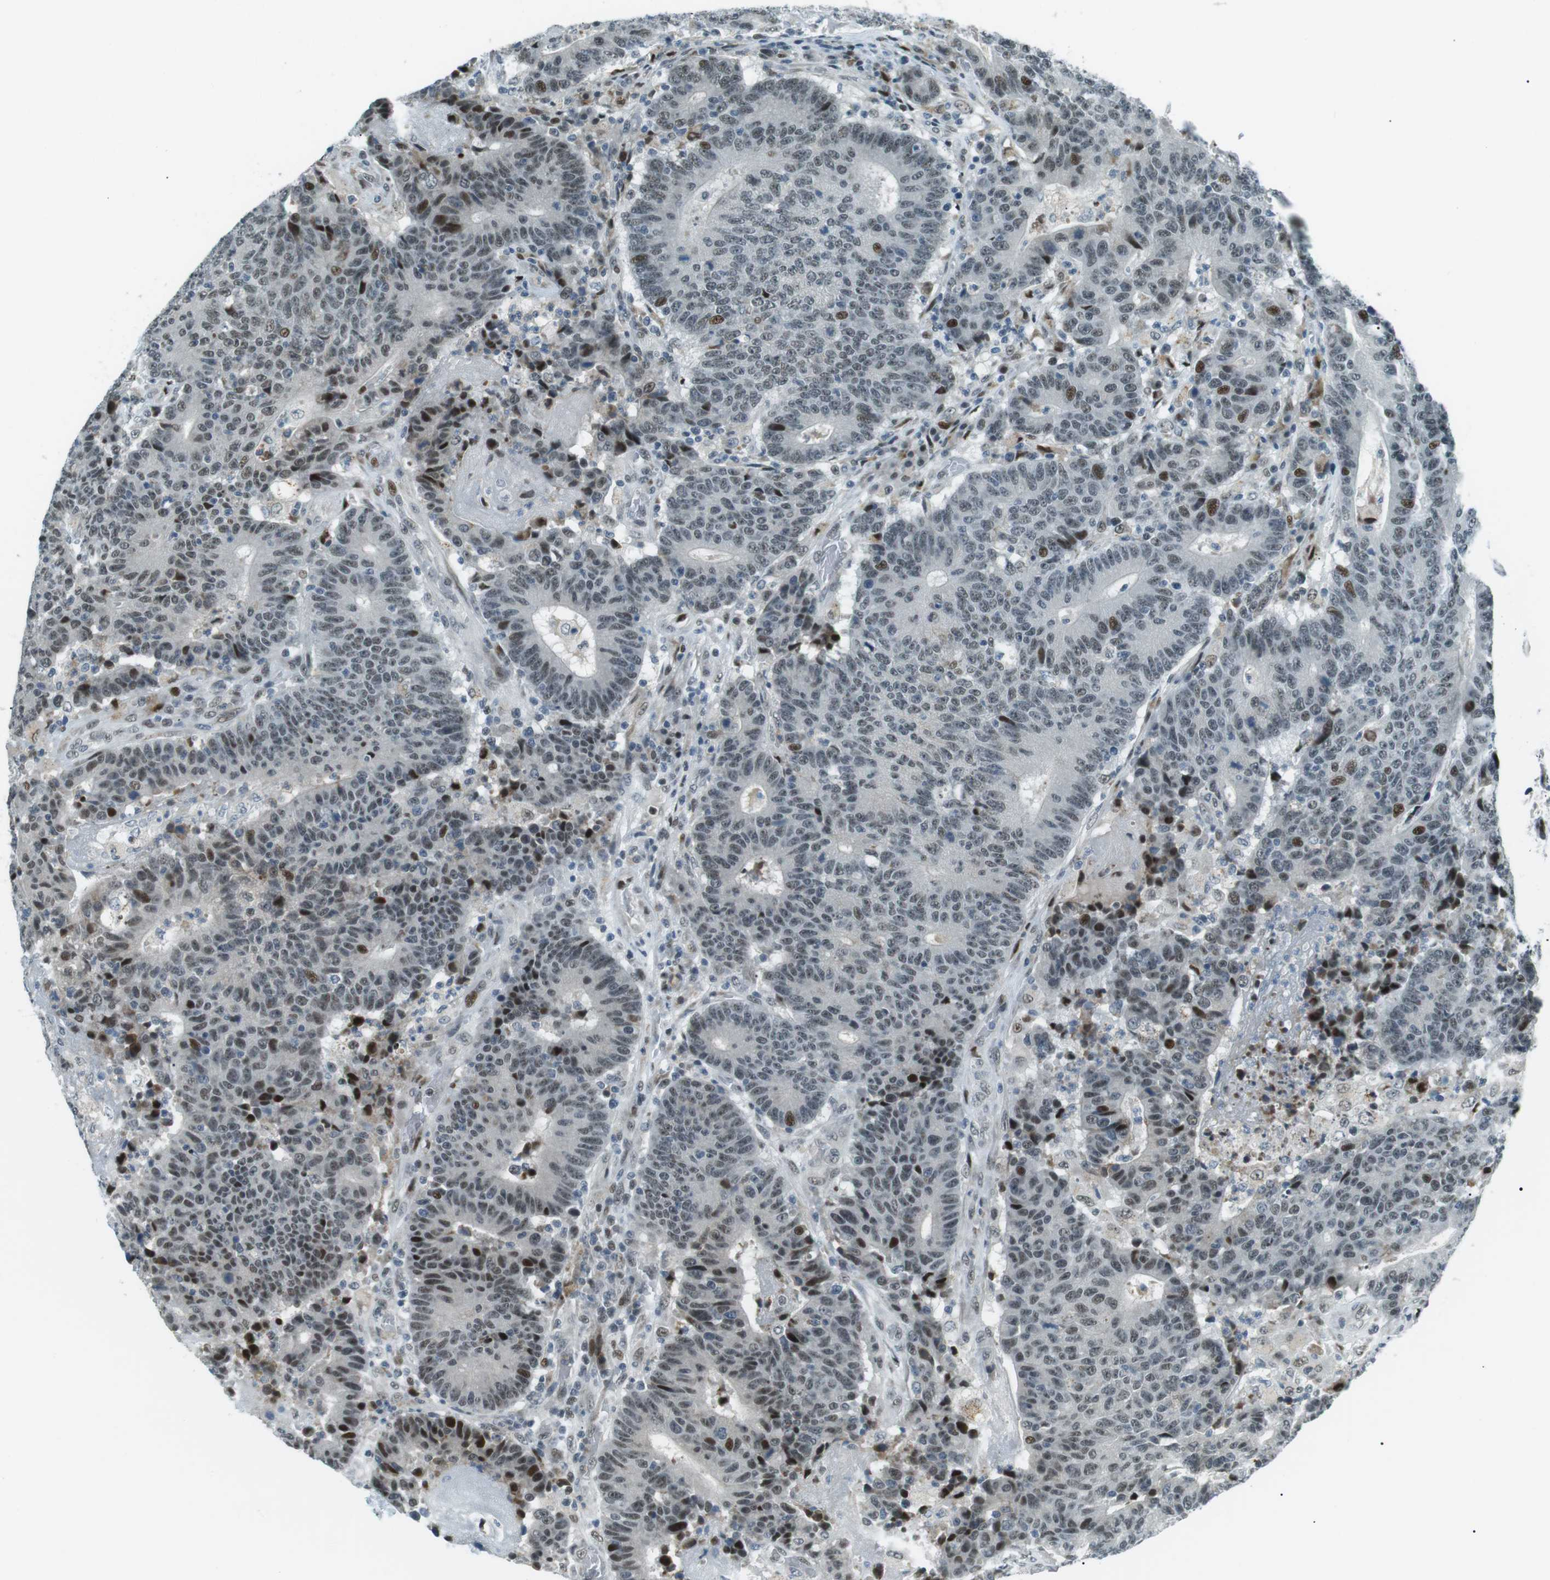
{"staining": {"intensity": "moderate", "quantity": "25%-75%", "location": "nuclear"}, "tissue": "colorectal cancer", "cell_type": "Tumor cells", "image_type": "cancer", "snomed": [{"axis": "morphology", "description": "Normal tissue, NOS"}, {"axis": "morphology", "description": "Adenocarcinoma, NOS"}, {"axis": "topography", "description": "Colon"}], "caption": "Brown immunohistochemical staining in human colorectal cancer exhibits moderate nuclear expression in approximately 25%-75% of tumor cells.", "gene": "PJA1", "patient": {"sex": "female", "age": 75}}